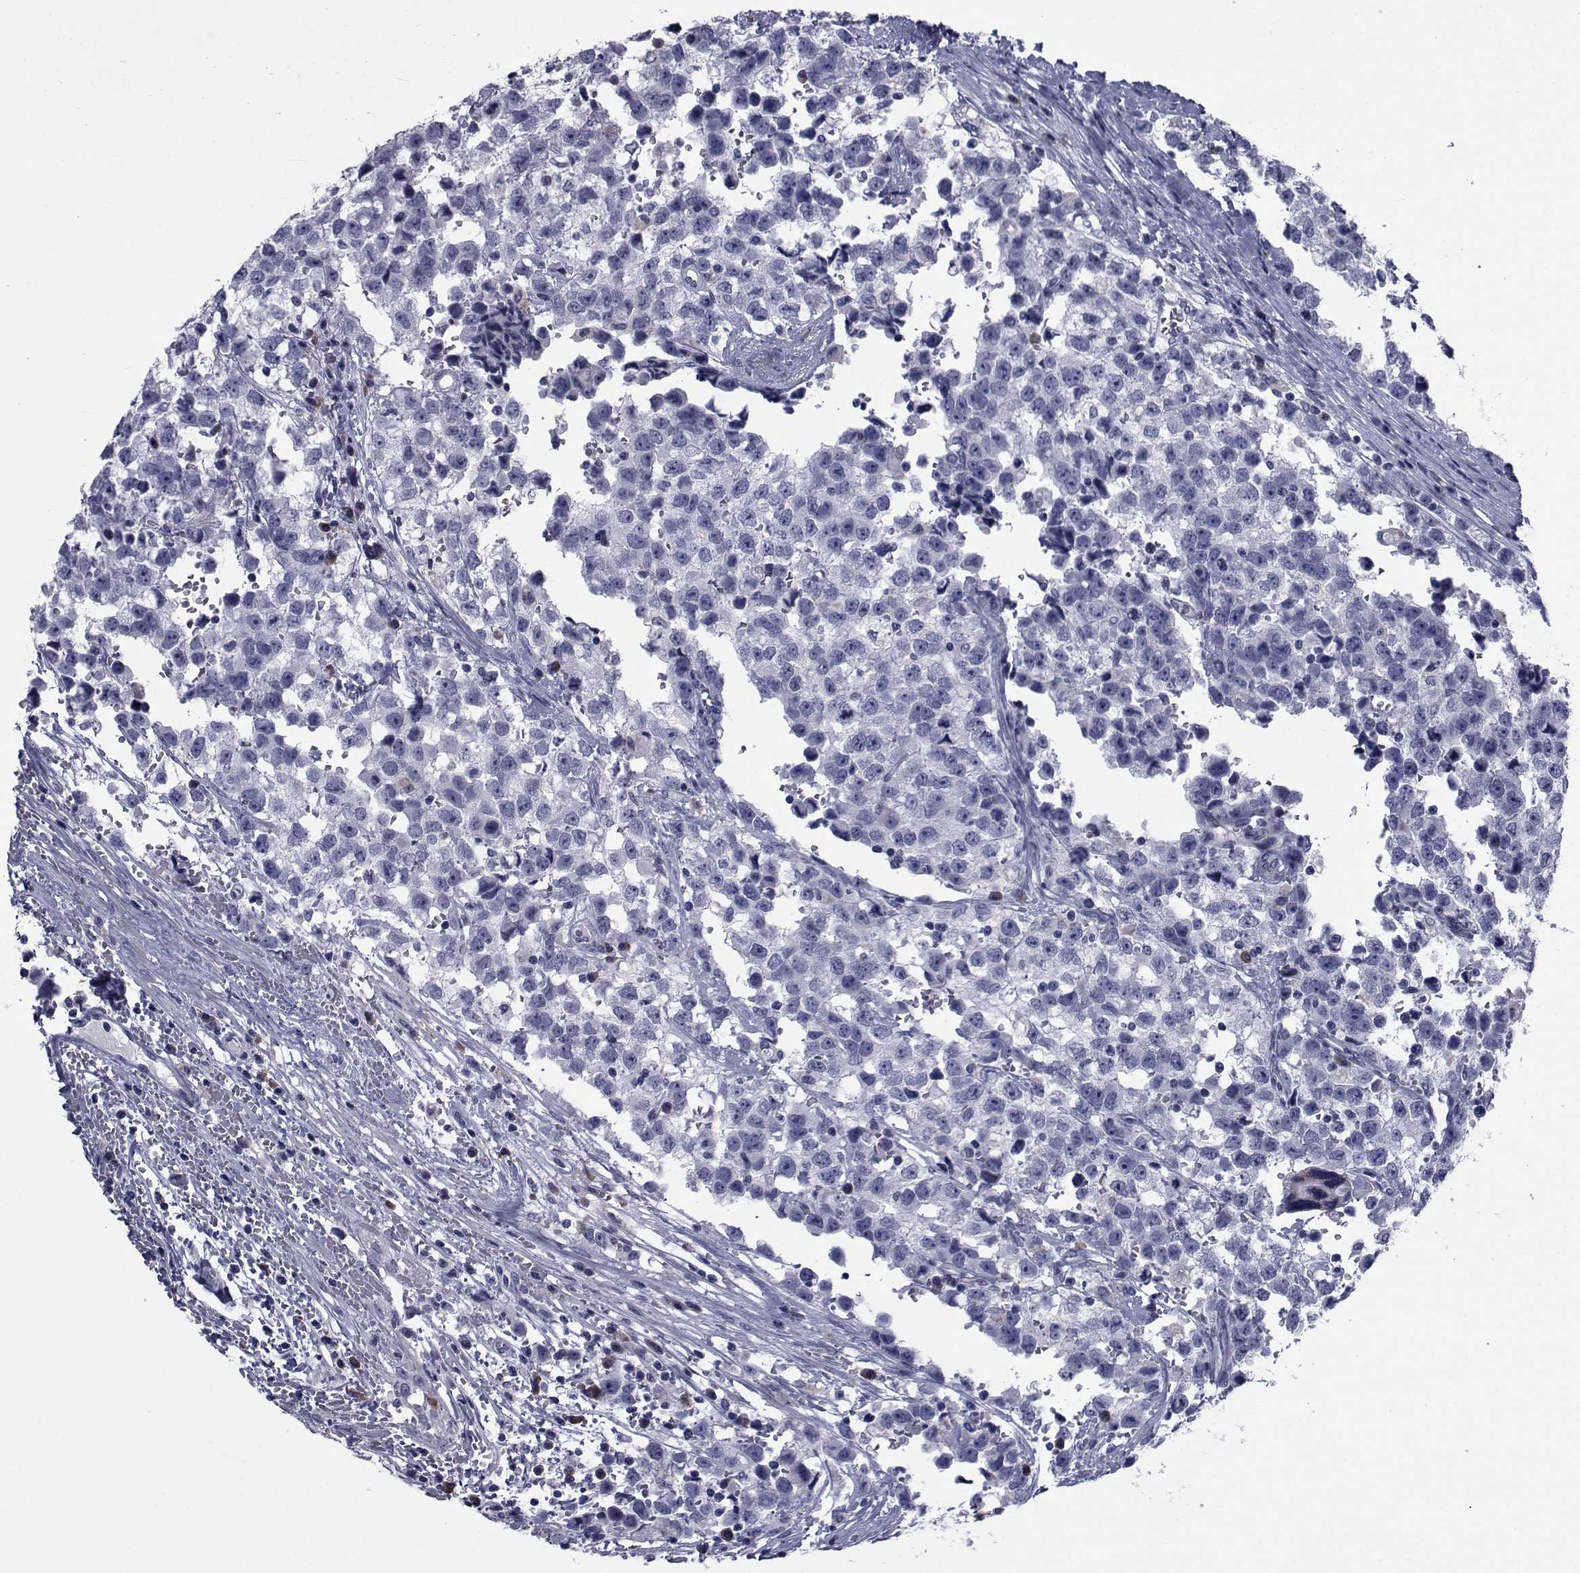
{"staining": {"intensity": "negative", "quantity": "none", "location": "none"}, "tissue": "testis cancer", "cell_type": "Tumor cells", "image_type": "cancer", "snomed": [{"axis": "morphology", "description": "Seminoma, NOS"}, {"axis": "topography", "description": "Testis"}], "caption": "Testis seminoma was stained to show a protein in brown. There is no significant positivity in tumor cells.", "gene": "ROPN1", "patient": {"sex": "male", "age": 34}}